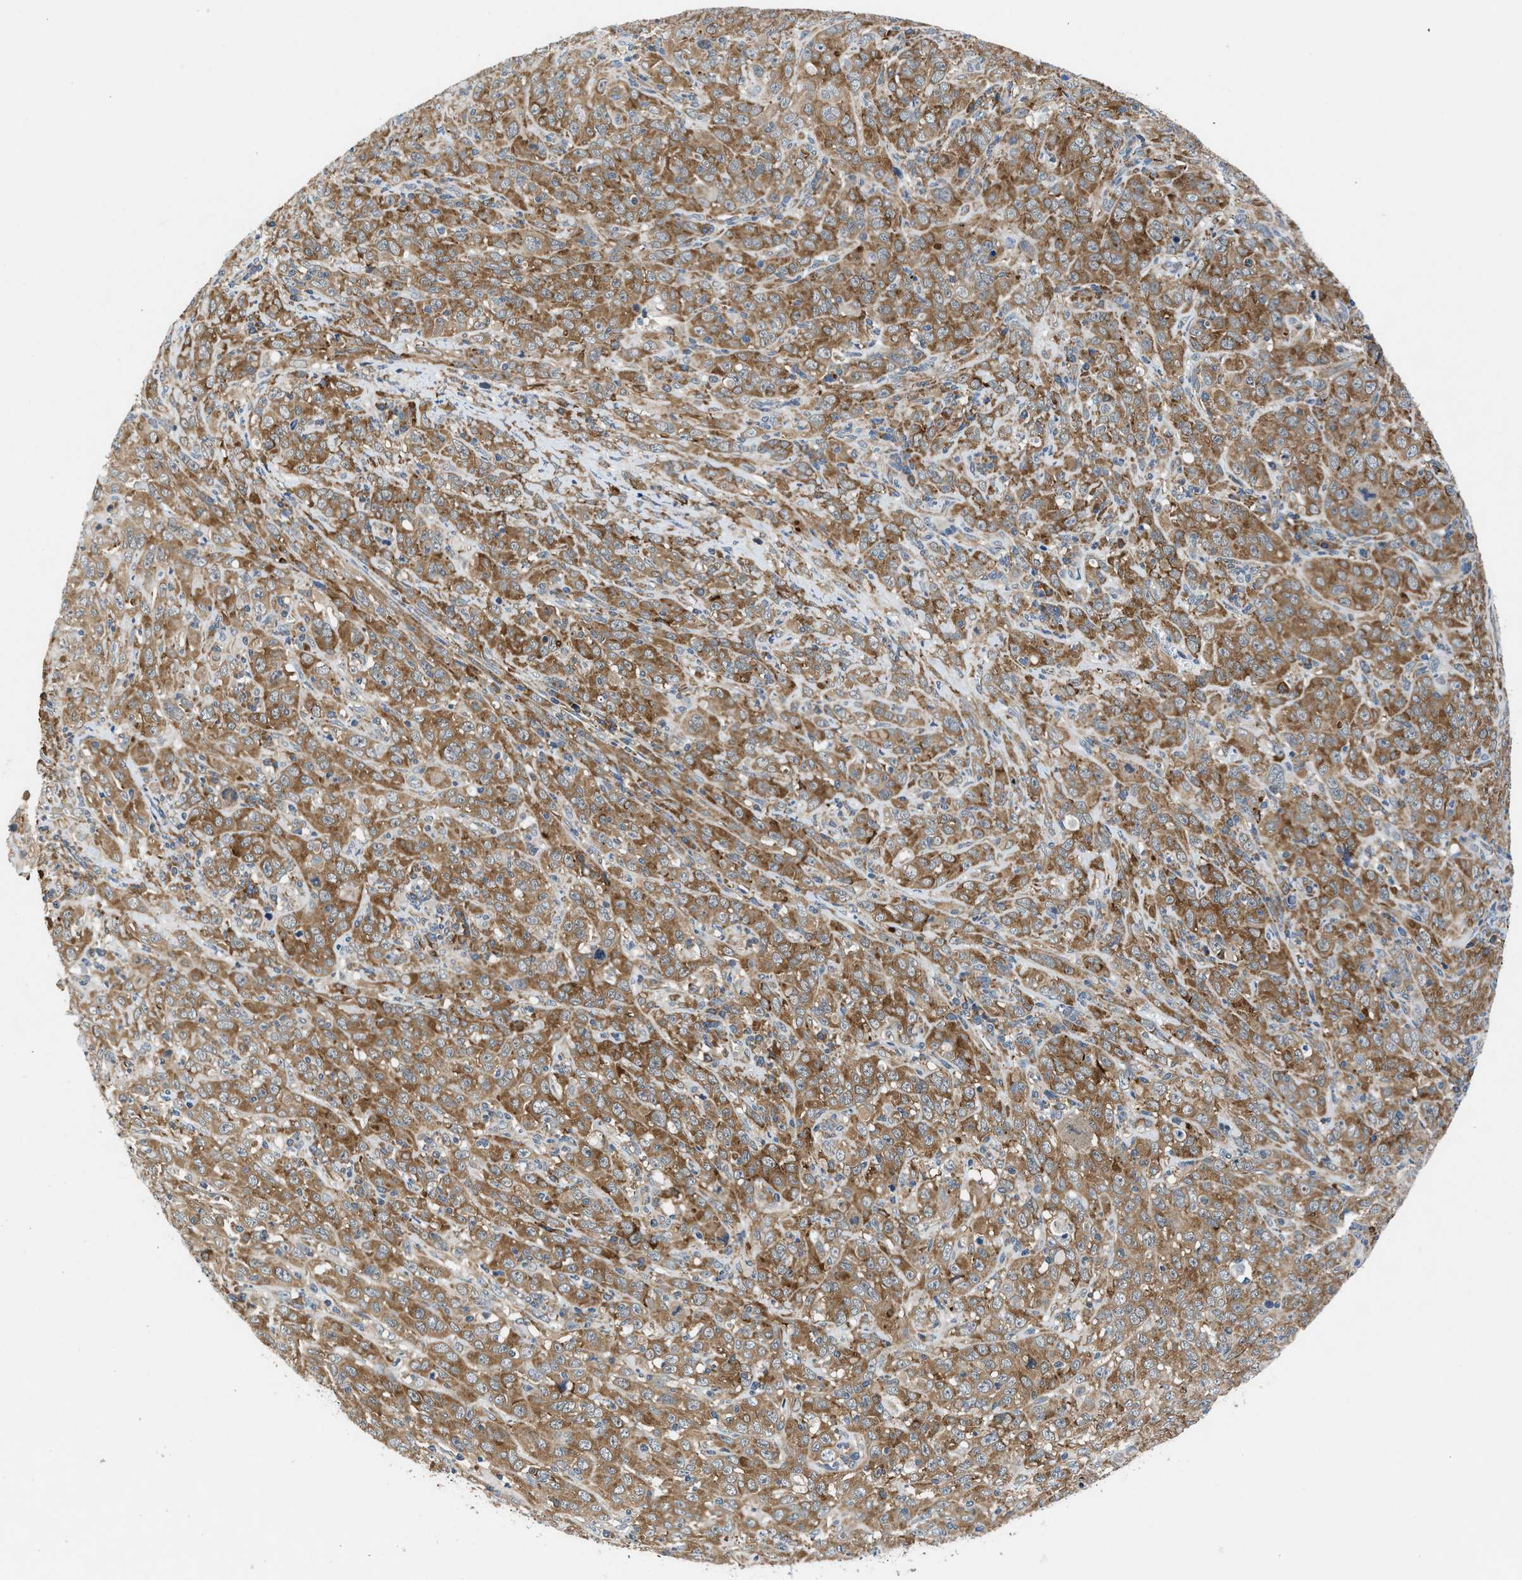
{"staining": {"intensity": "moderate", "quantity": ">75%", "location": "cytoplasmic/membranous"}, "tissue": "cervical cancer", "cell_type": "Tumor cells", "image_type": "cancer", "snomed": [{"axis": "morphology", "description": "Squamous cell carcinoma, NOS"}, {"axis": "topography", "description": "Cervix"}], "caption": "Human cervical cancer (squamous cell carcinoma) stained with a brown dye reveals moderate cytoplasmic/membranous positive expression in about >75% of tumor cells.", "gene": "PA2G4", "patient": {"sex": "female", "age": 46}}